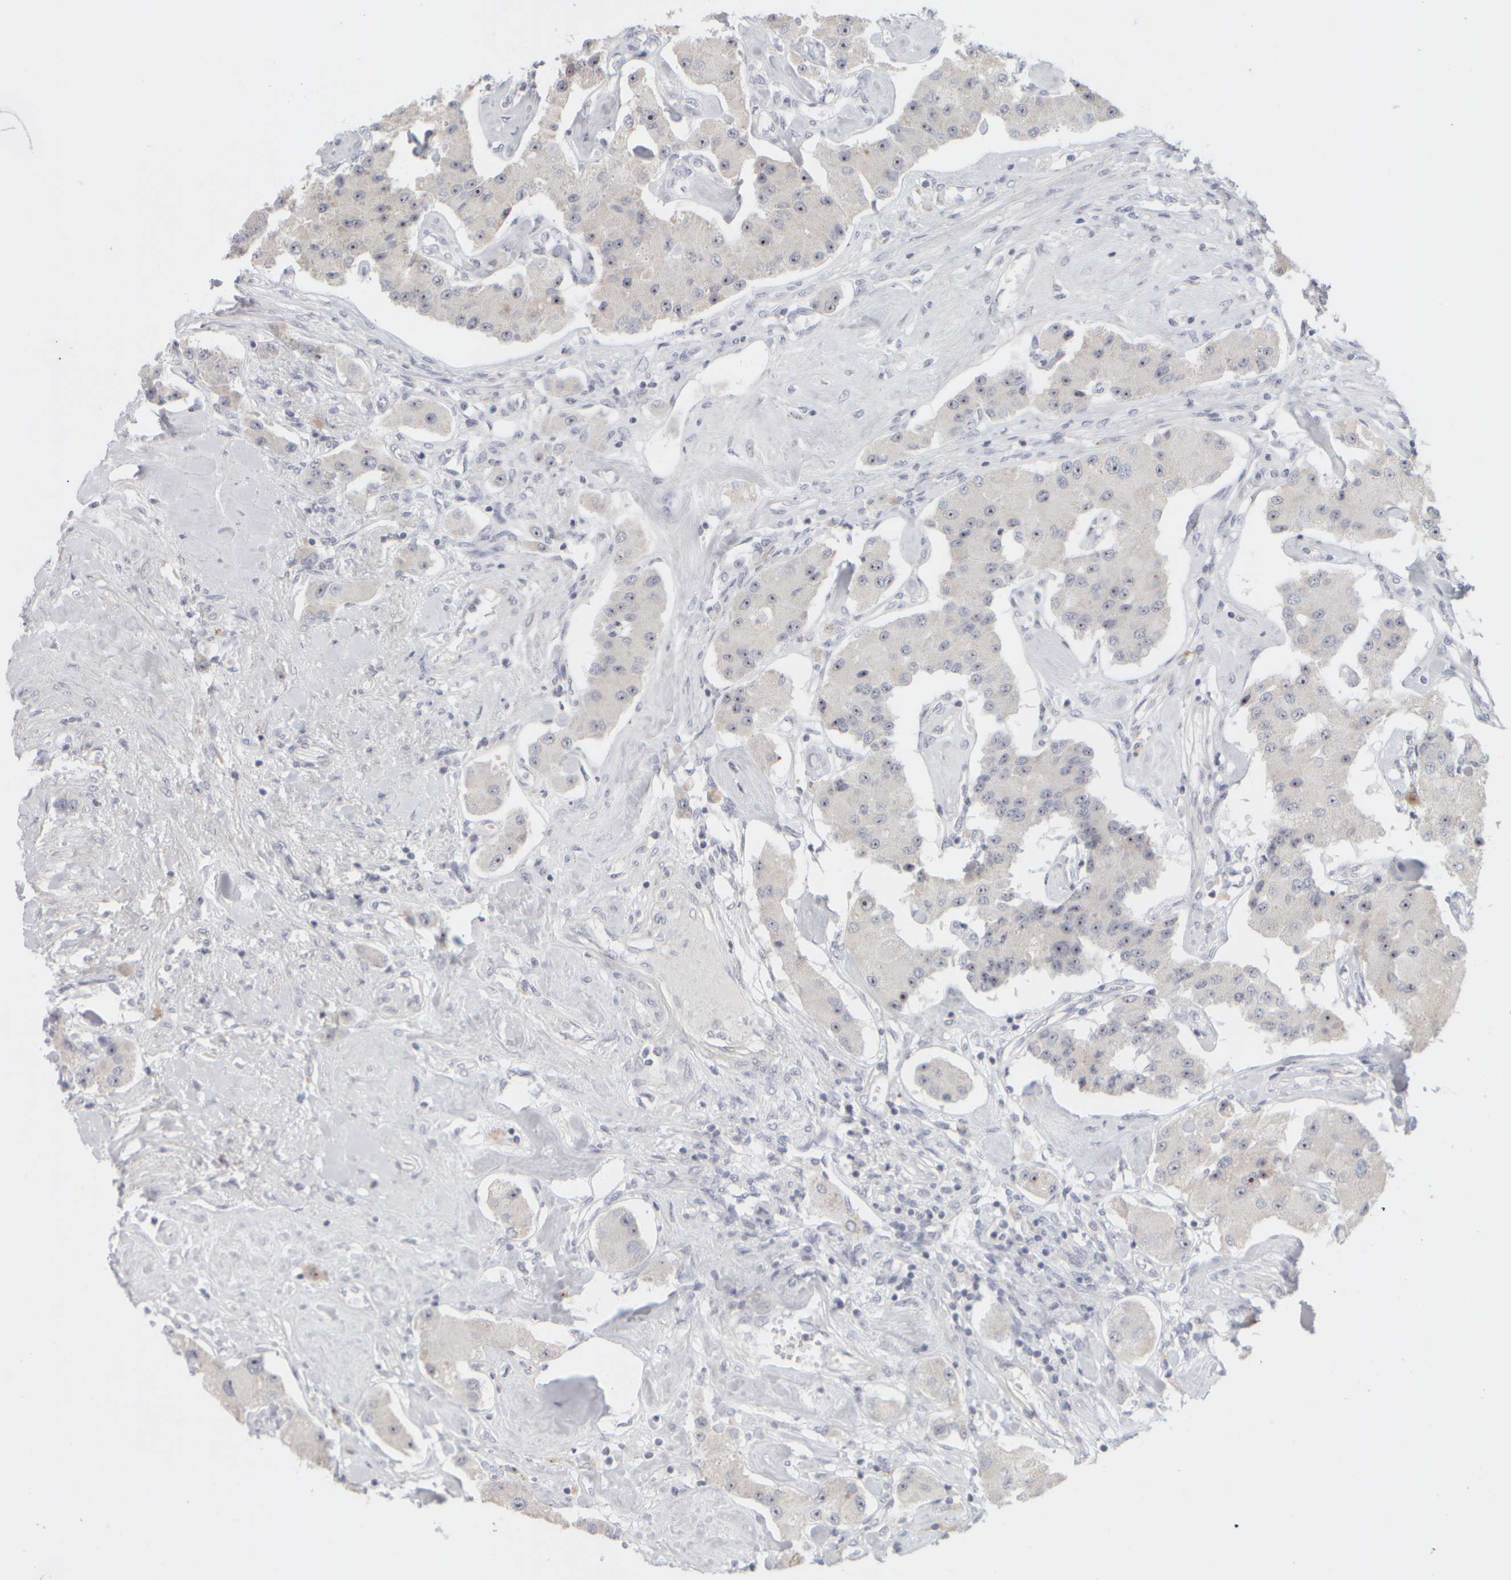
{"staining": {"intensity": "moderate", "quantity": ">75%", "location": "nuclear"}, "tissue": "carcinoid", "cell_type": "Tumor cells", "image_type": "cancer", "snomed": [{"axis": "morphology", "description": "Carcinoid, malignant, NOS"}, {"axis": "topography", "description": "Pancreas"}], "caption": "Human carcinoid (malignant) stained with a brown dye shows moderate nuclear positive staining in about >75% of tumor cells.", "gene": "DCXR", "patient": {"sex": "male", "age": 41}}